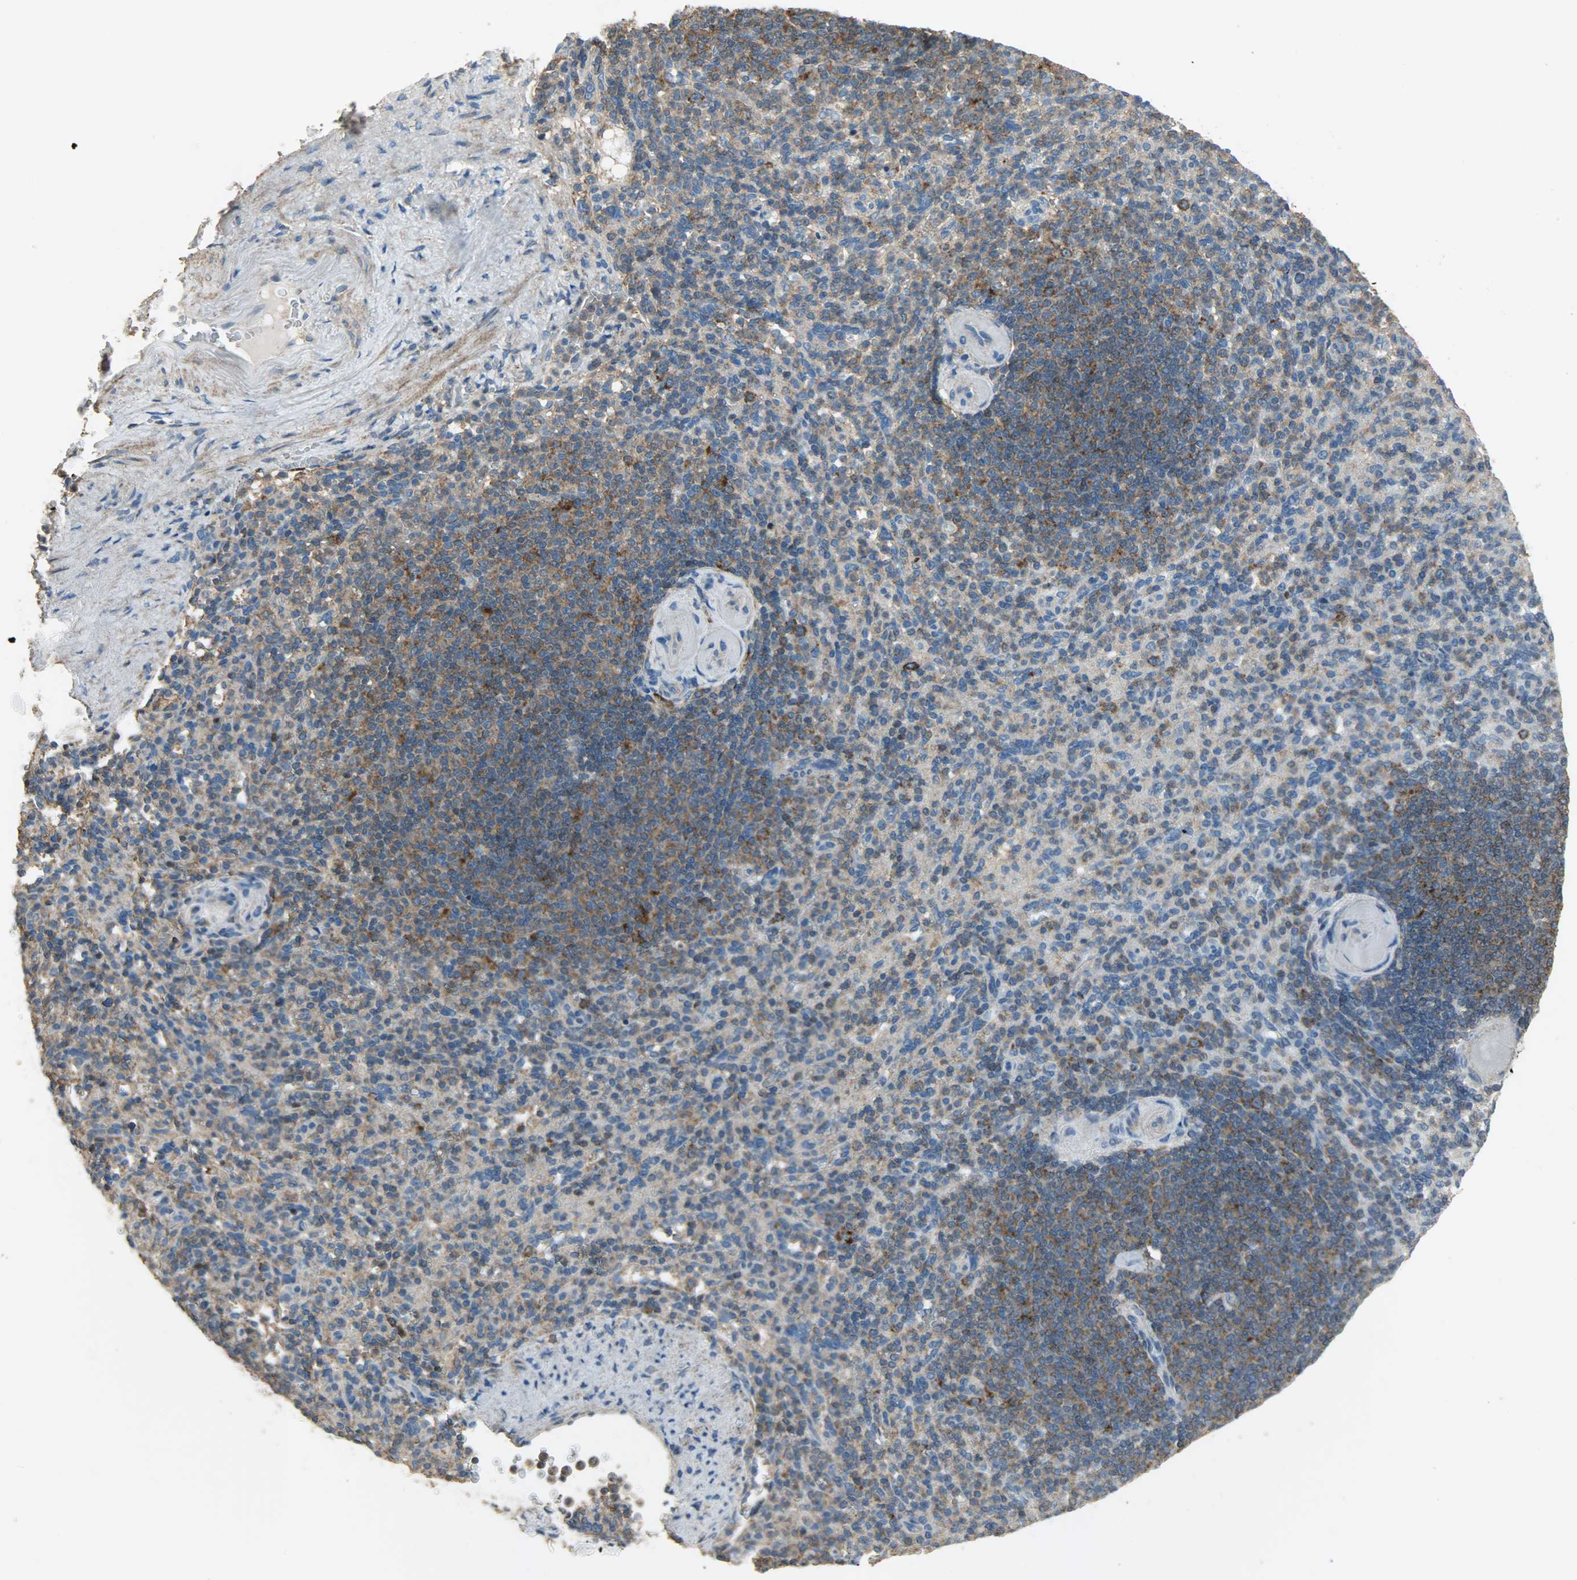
{"staining": {"intensity": "weak", "quantity": ">75%", "location": "cytoplasmic/membranous"}, "tissue": "spleen", "cell_type": "Cells in red pulp", "image_type": "normal", "snomed": [{"axis": "morphology", "description": "Normal tissue, NOS"}, {"axis": "topography", "description": "Spleen"}], "caption": "Protein positivity by IHC demonstrates weak cytoplasmic/membranous expression in approximately >75% of cells in red pulp in benign spleen. (Brightfield microscopy of DAB IHC at high magnification).", "gene": "DNAJA4", "patient": {"sex": "female", "age": 74}}